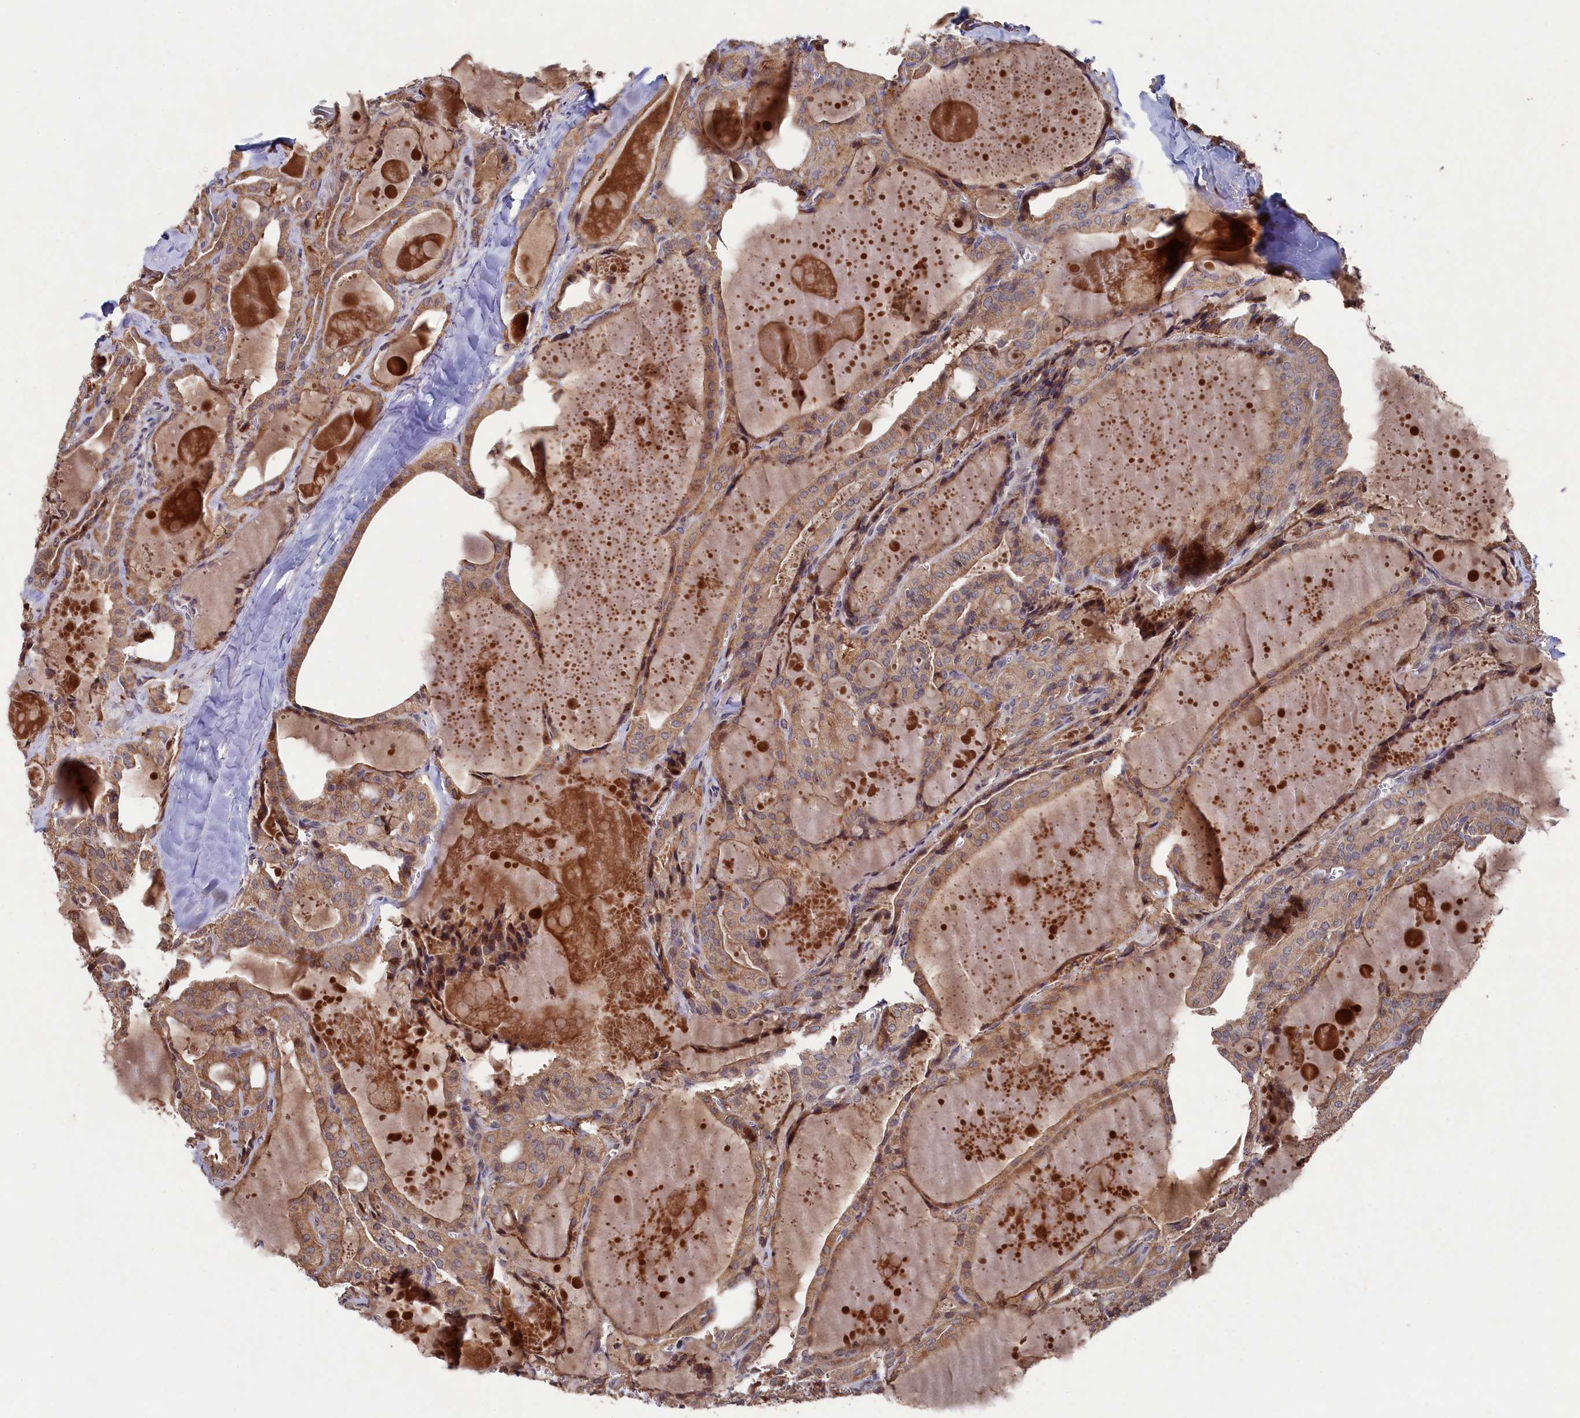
{"staining": {"intensity": "weak", "quantity": ">75%", "location": "cytoplasmic/membranous"}, "tissue": "thyroid cancer", "cell_type": "Tumor cells", "image_type": "cancer", "snomed": [{"axis": "morphology", "description": "Papillary adenocarcinoma, NOS"}, {"axis": "topography", "description": "Thyroid gland"}], "caption": "Thyroid papillary adenocarcinoma was stained to show a protein in brown. There is low levels of weak cytoplasmic/membranous expression in about >75% of tumor cells. The protein of interest is stained brown, and the nuclei are stained in blue (DAB (3,3'-diaminobenzidine) IHC with brightfield microscopy, high magnification).", "gene": "NAA60", "patient": {"sex": "male", "age": 52}}